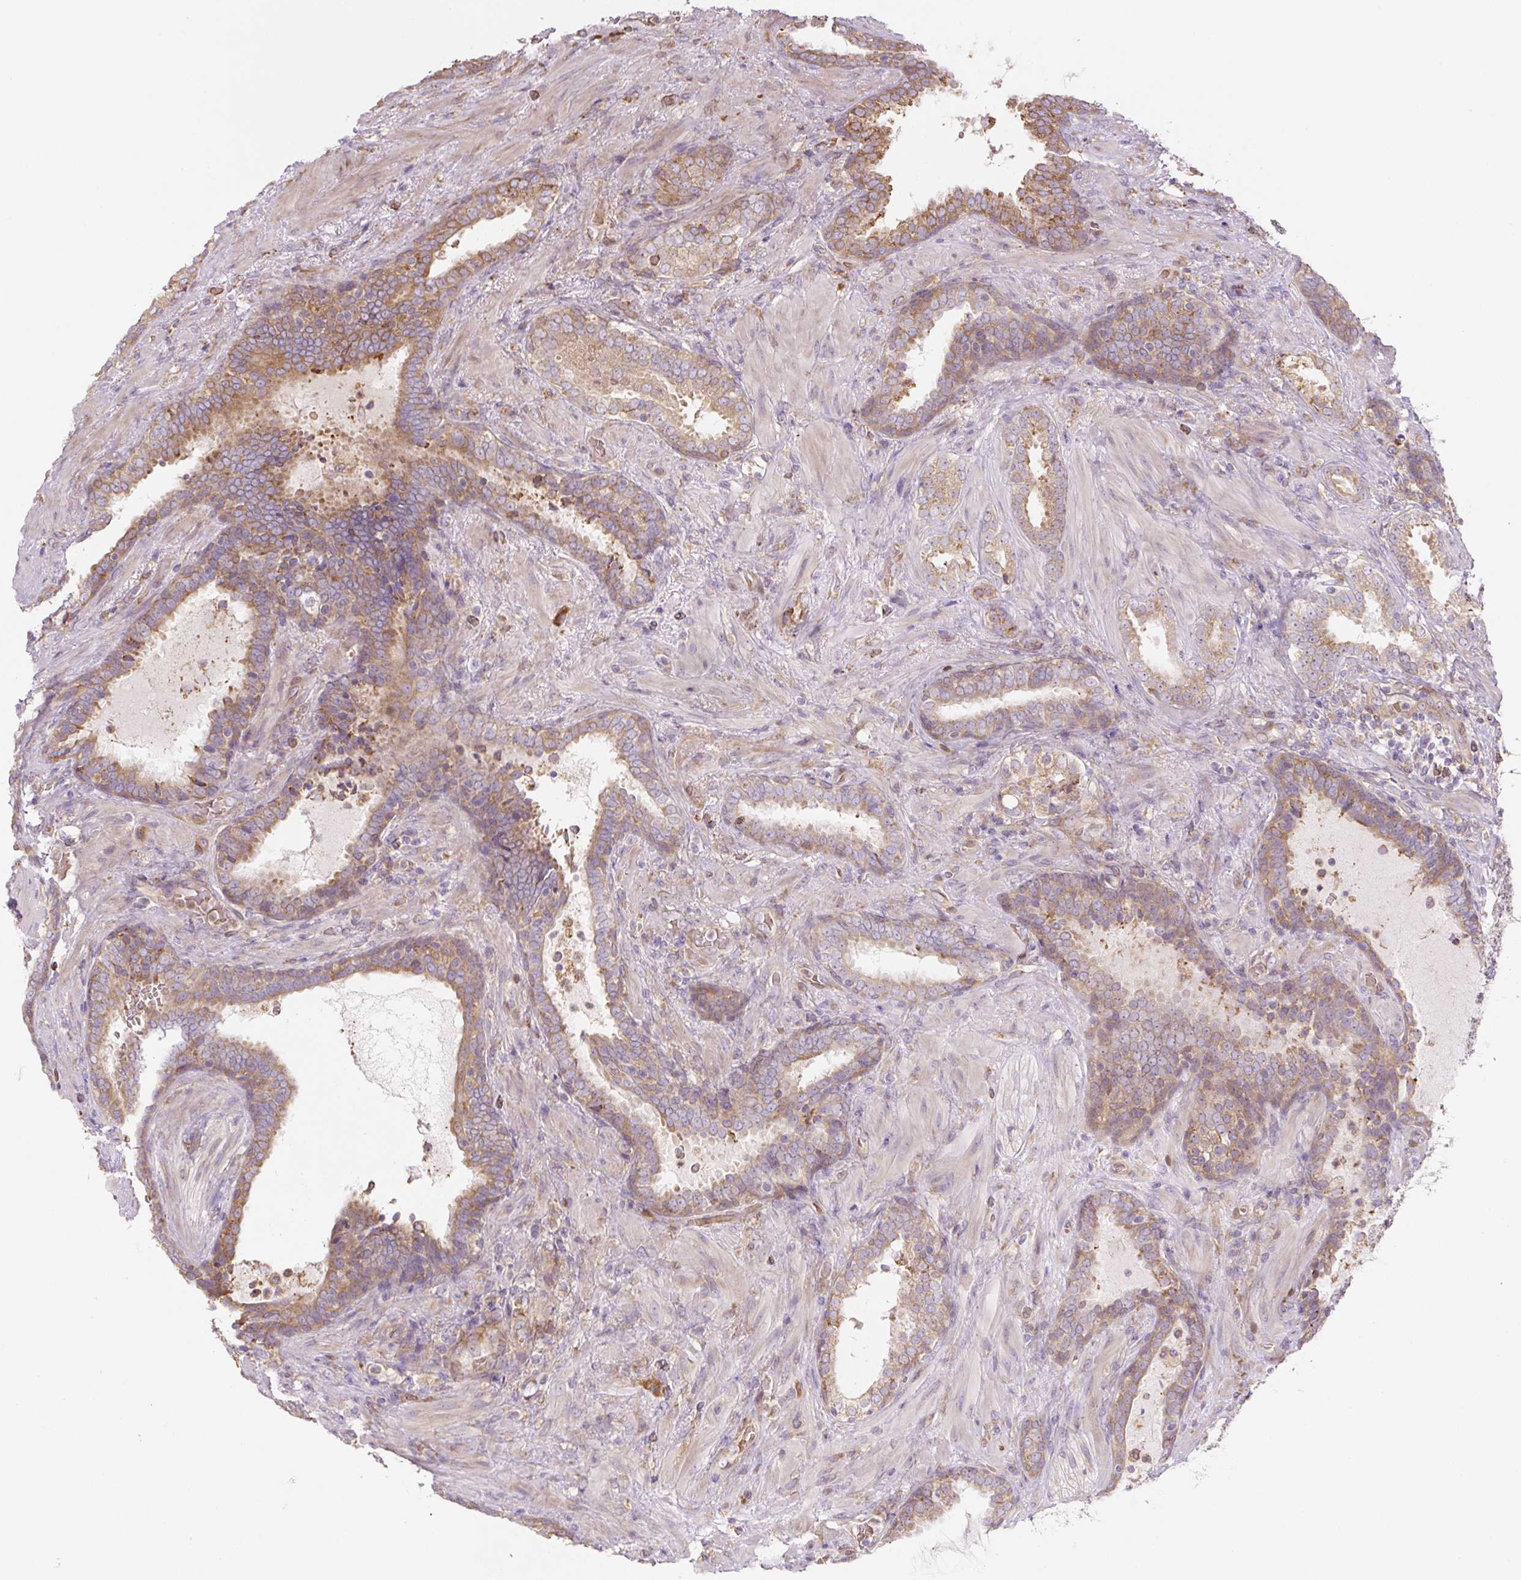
{"staining": {"intensity": "moderate", "quantity": ">75%", "location": "cytoplasmic/membranous"}, "tissue": "prostate cancer", "cell_type": "Tumor cells", "image_type": "cancer", "snomed": [{"axis": "morphology", "description": "Adenocarcinoma, High grade"}, {"axis": "topography", "description": "Prostate"}], "caption": "Protein staining exhibits moderate cytoplasmic/membranous staining in approximately >75% of tumor cells in prostate cancer (adenocarcinoma (high-grade)).", "gene": "RASA1", "patient": {"sex": "male", "age": 65}}